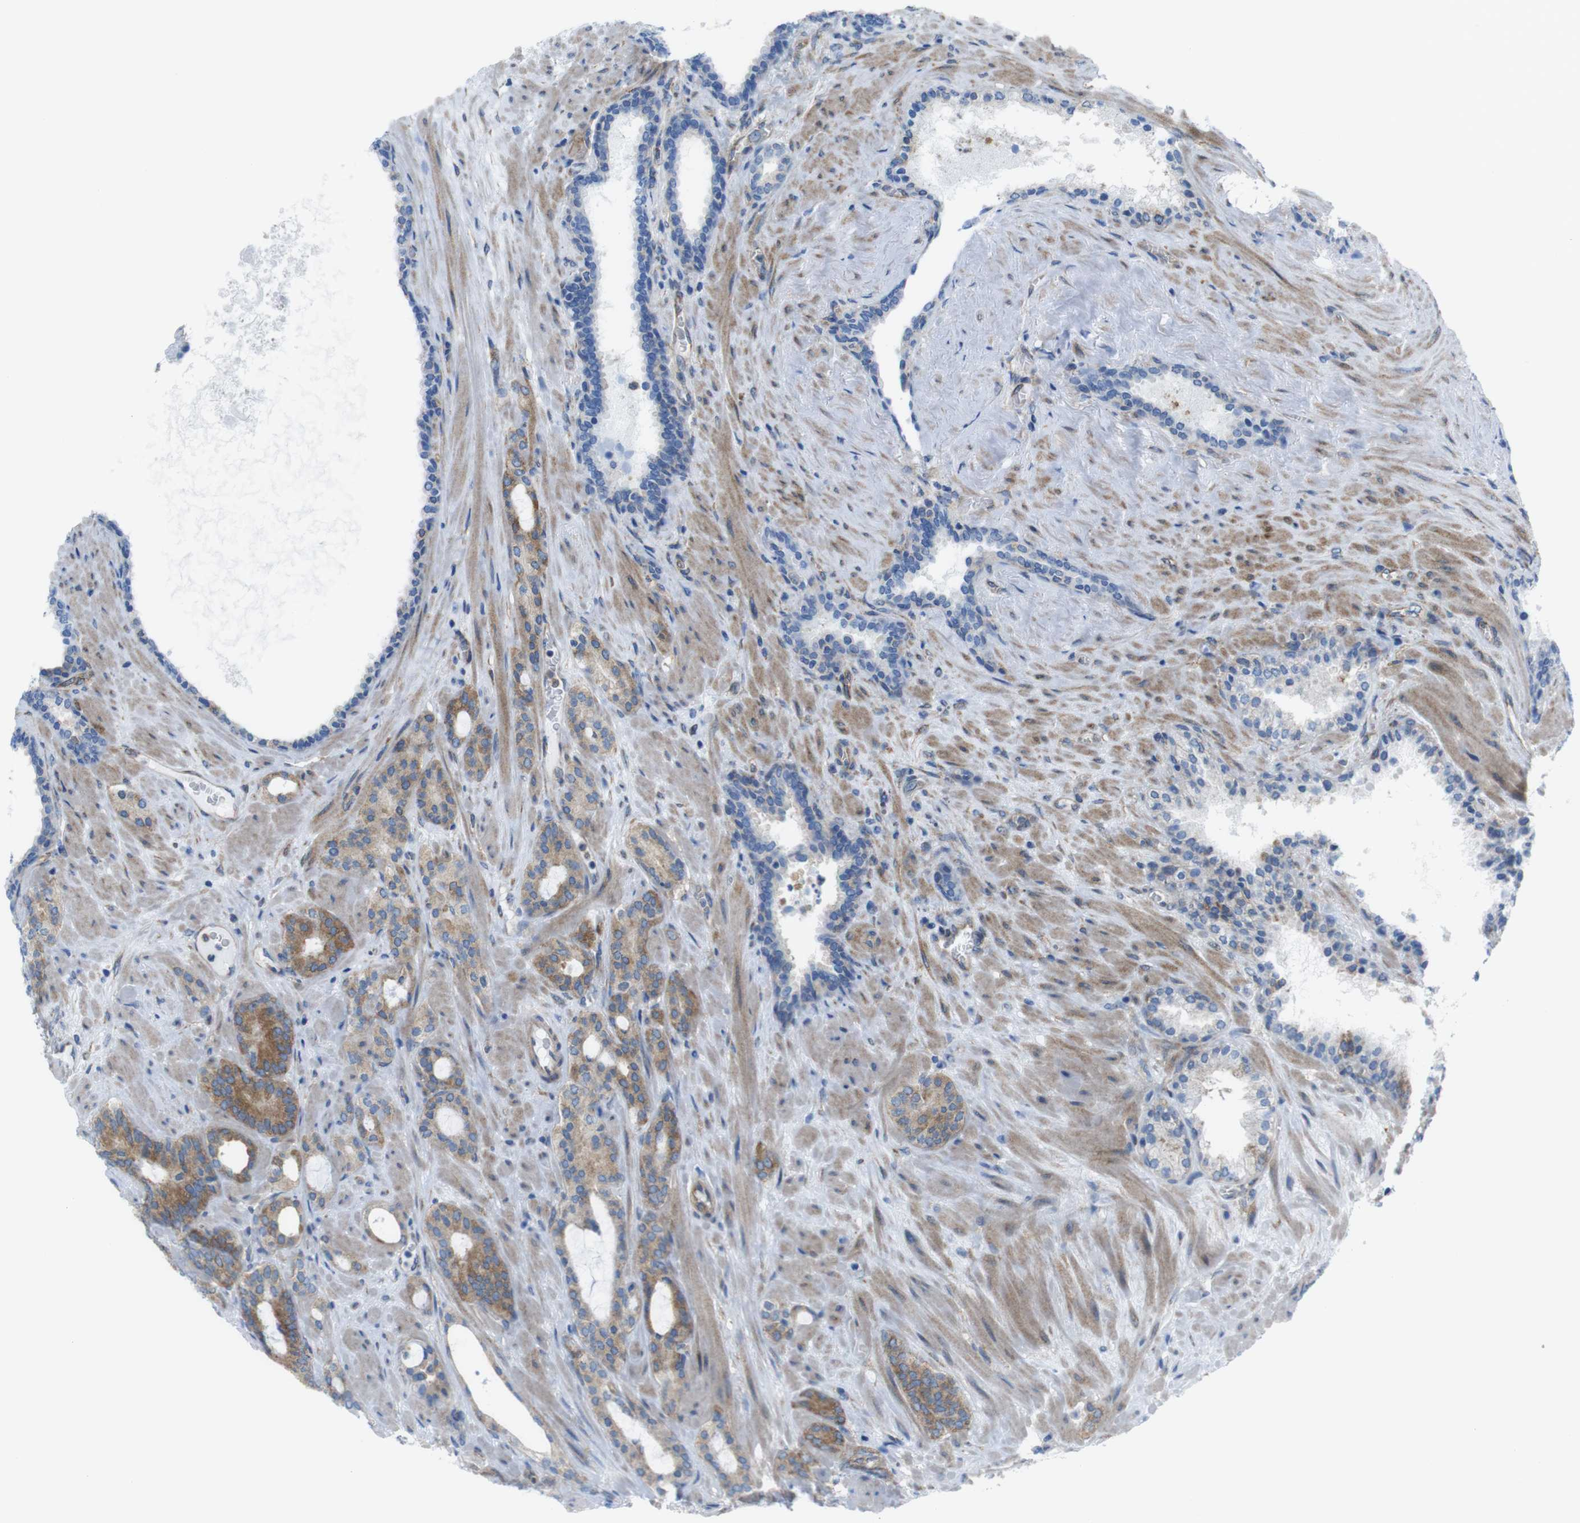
{"staining": {"intensity": "moderate", "quantity": ">75%", "location": "cytoplasmic/membranous"}, "tissue": "prostate cancer", "cell_type": "Tumor cells", "image_type": "cancer", "snomed": [{"axis": "morphology", "description": "Adenocarcinoma, Low grade"}, {"axis": "topography", "description": "Prostate"}], "caption": "This is a histology image of immunohistochemistry (IHC) staining of prostate cancer (adenocarcinoma (low-grade)), which shows moderate positivity in the cytoplasmic/membranous of tumor cells.", "gene": "DIAPH2", "patient": {"sex": "male", "age": 63}}